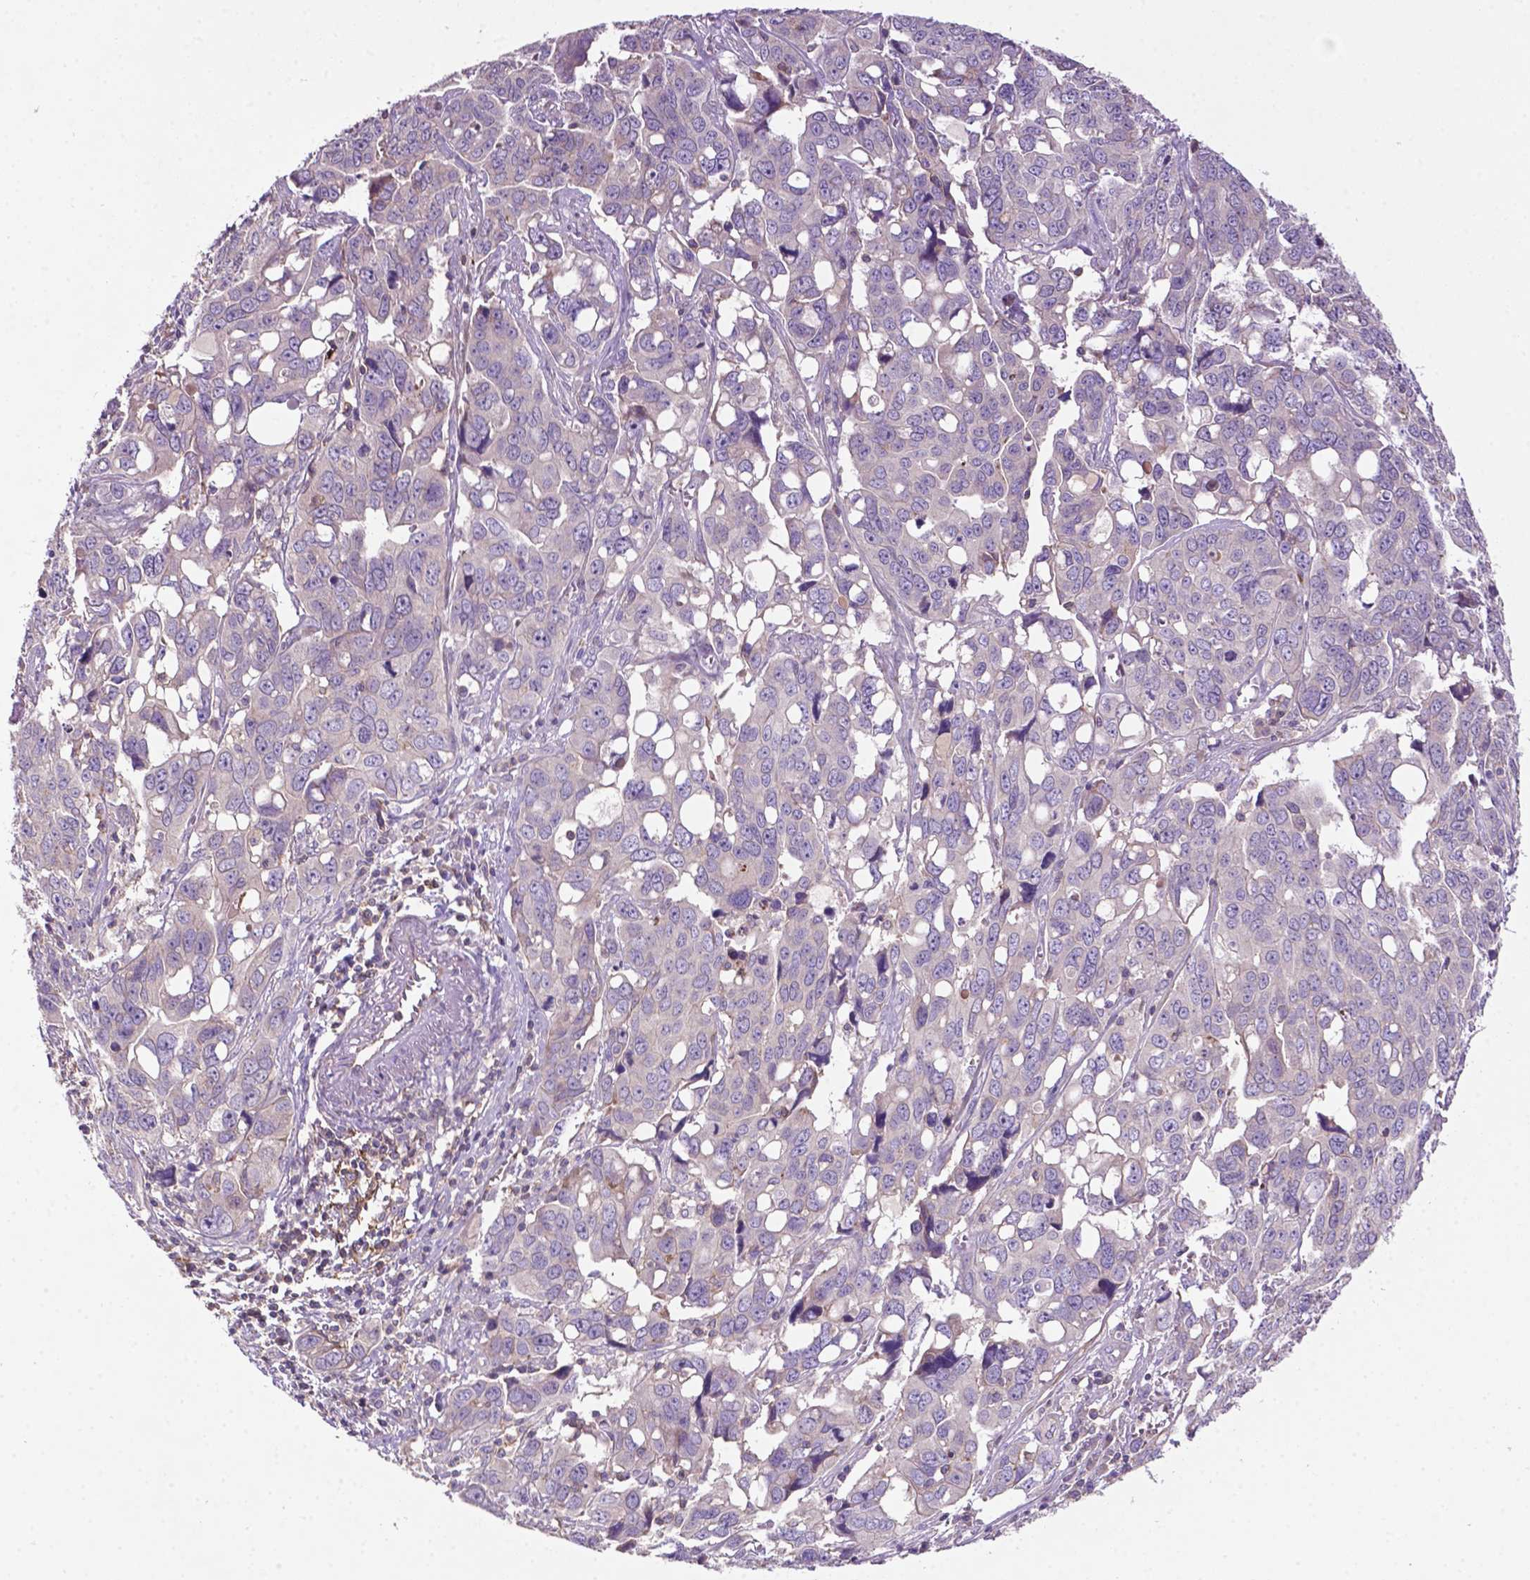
{"staining": {"intensity": "negative", "quantity": "none", "location": "none"}, "tissue": "ovarian cancer", "cell_type": "Tumor cells", "image_type": "cancer", "snomed": [{"axis": "morphology", "description": "Carcinoma, endometroid"}, {"axis": "topography", "description": "Ovary"}], "caption": "This is an immunohistochemistry (IHC) histopathology image of human endometroid carcinoma (ovarian). There is no expression in tumor cells.", "gene": "BMP4", "patient": {"sex": "female", "age": 78}}